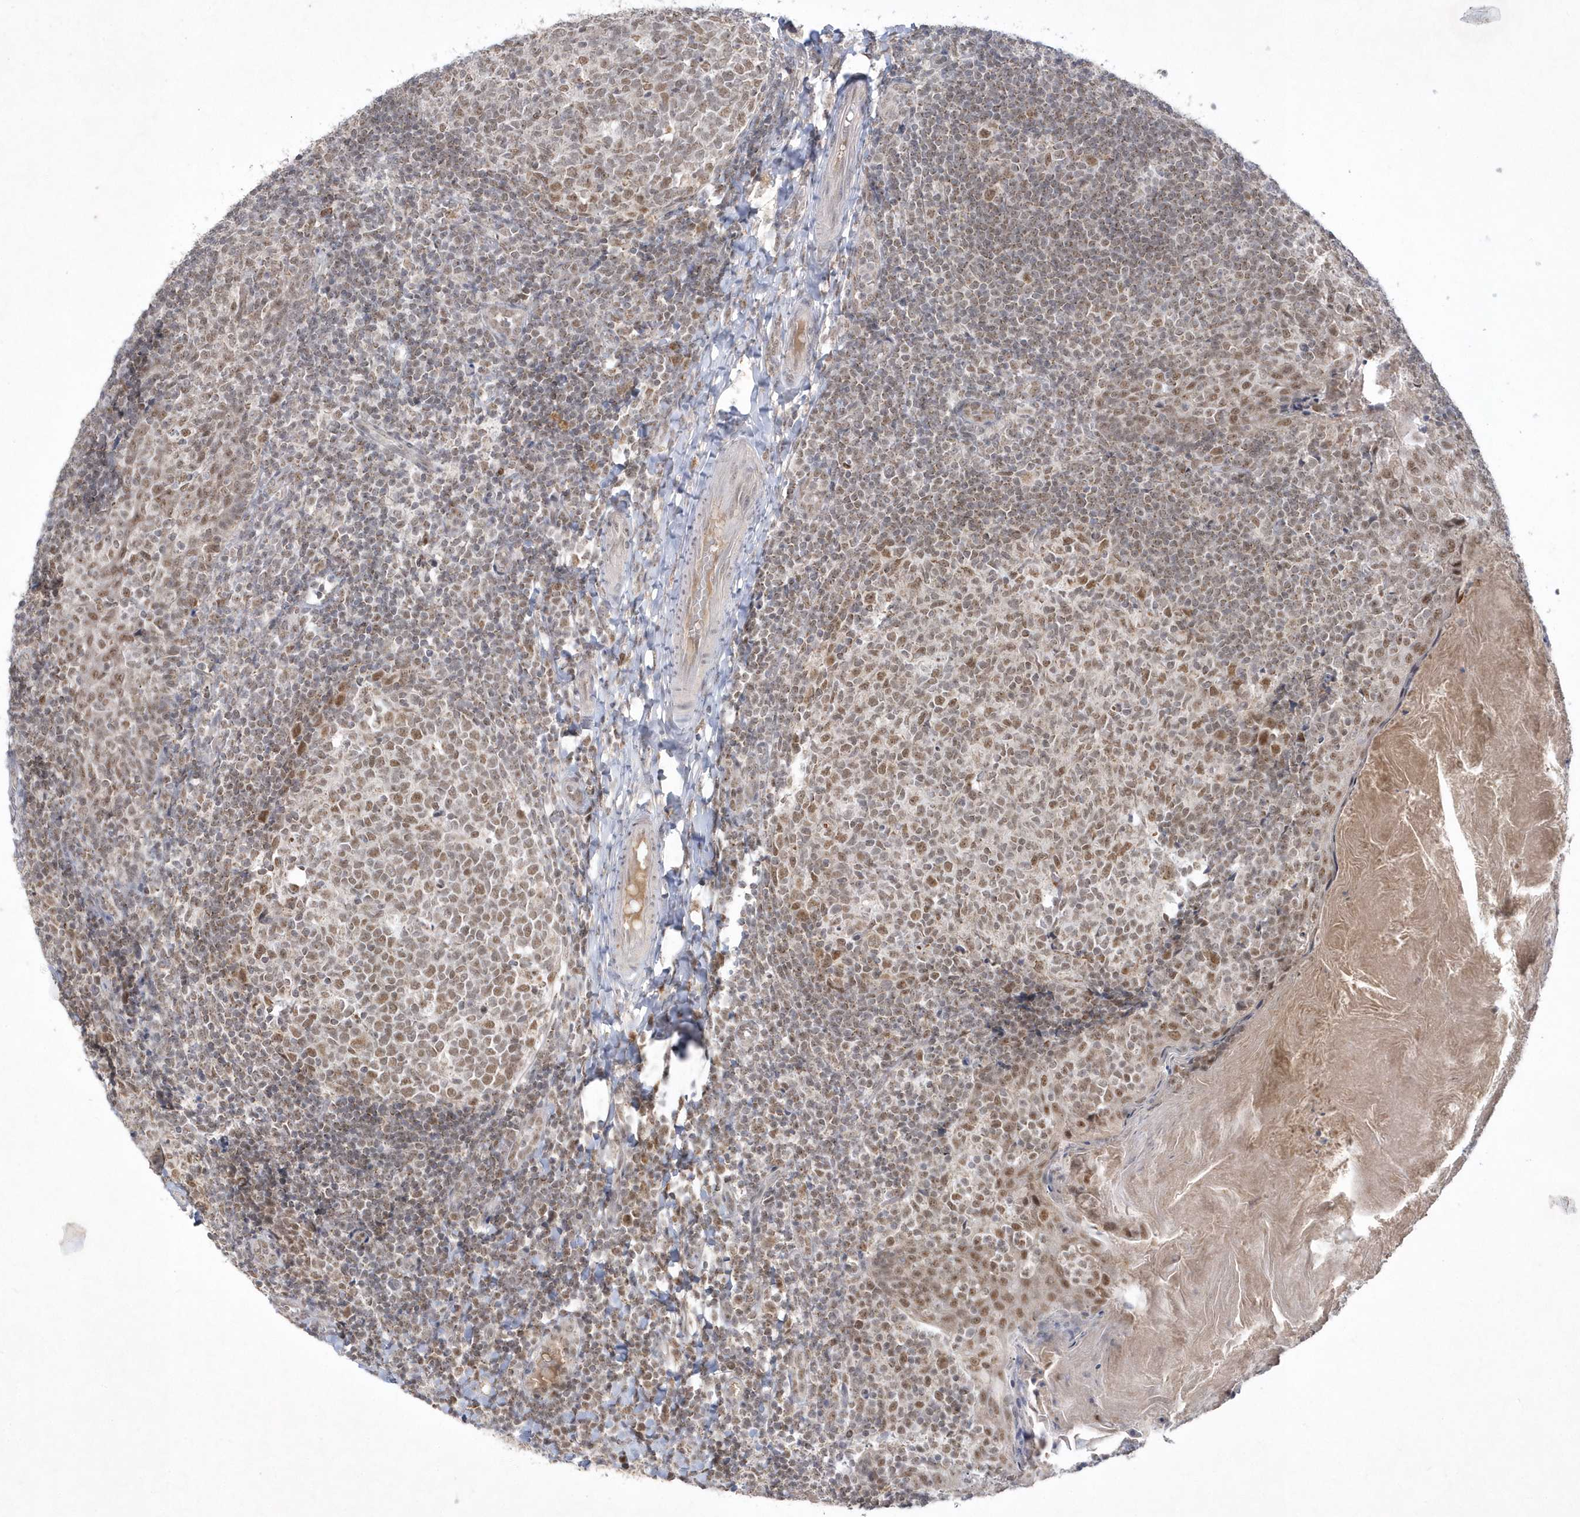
{"staining": {"intensity": "moderate", "quantity": ">75%", "location": "nuclear"}, "tissue": "tonsil", "cell_type": "Germinal center cells", "image_type": "normal", "snomed": [{"axis": "morphology", "description": "Normal tissue, NOS"}, {"axis": "topography", "description": "Tonsil"}], "caption": "High-power microscopy captured an immunohistochemistry (IHC) histopathology image of benign tonsil, revealing moderate nuclear staining in approximately >75% of germinal center cells.", "gene": "CPSF3", "patient": {"sex": "female", "age": 19}}